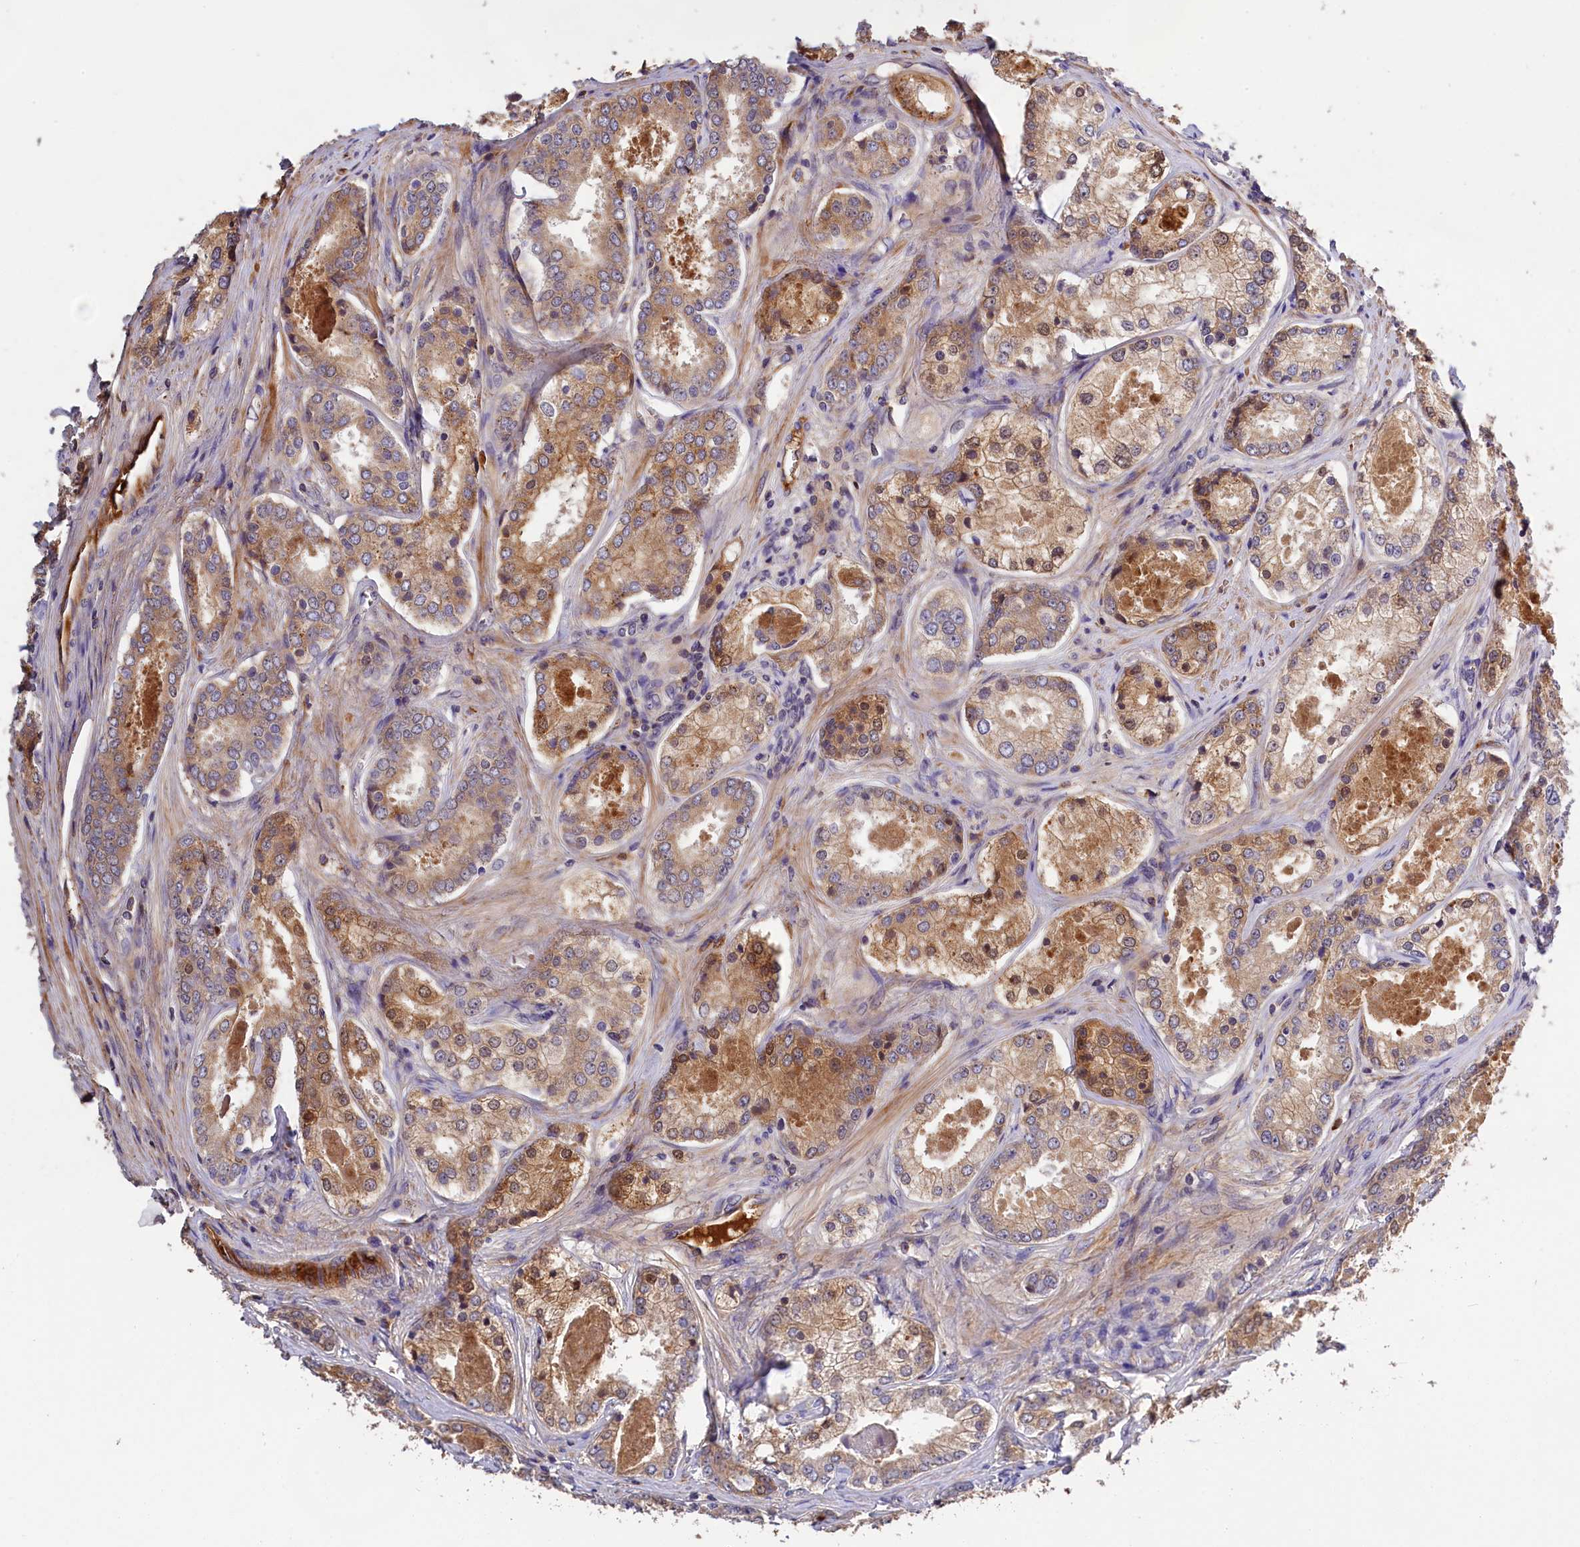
{"staining": {"intensity": "moderate", "quantity": "<25%", "location": "cytoplasmic/membranous,nuclear"}, "tissue": "prostate cancer", "cell_type": "Tumor cells", "image_type": "cancer", "snomed": [{"axis": "morphology", "description": "Adenocarcinoma, Low grade"}, {"axis": "topography", "description": "Prostate"}], "caption": "Immunohistochemical staining of prostate cancer demonstrates moderate cytoplasmic/membranous and nuclear protein staining in approximately <25% of tumor cells.", "gene": "PHAF1", "patient": {"sex": "male", "age": 68}}